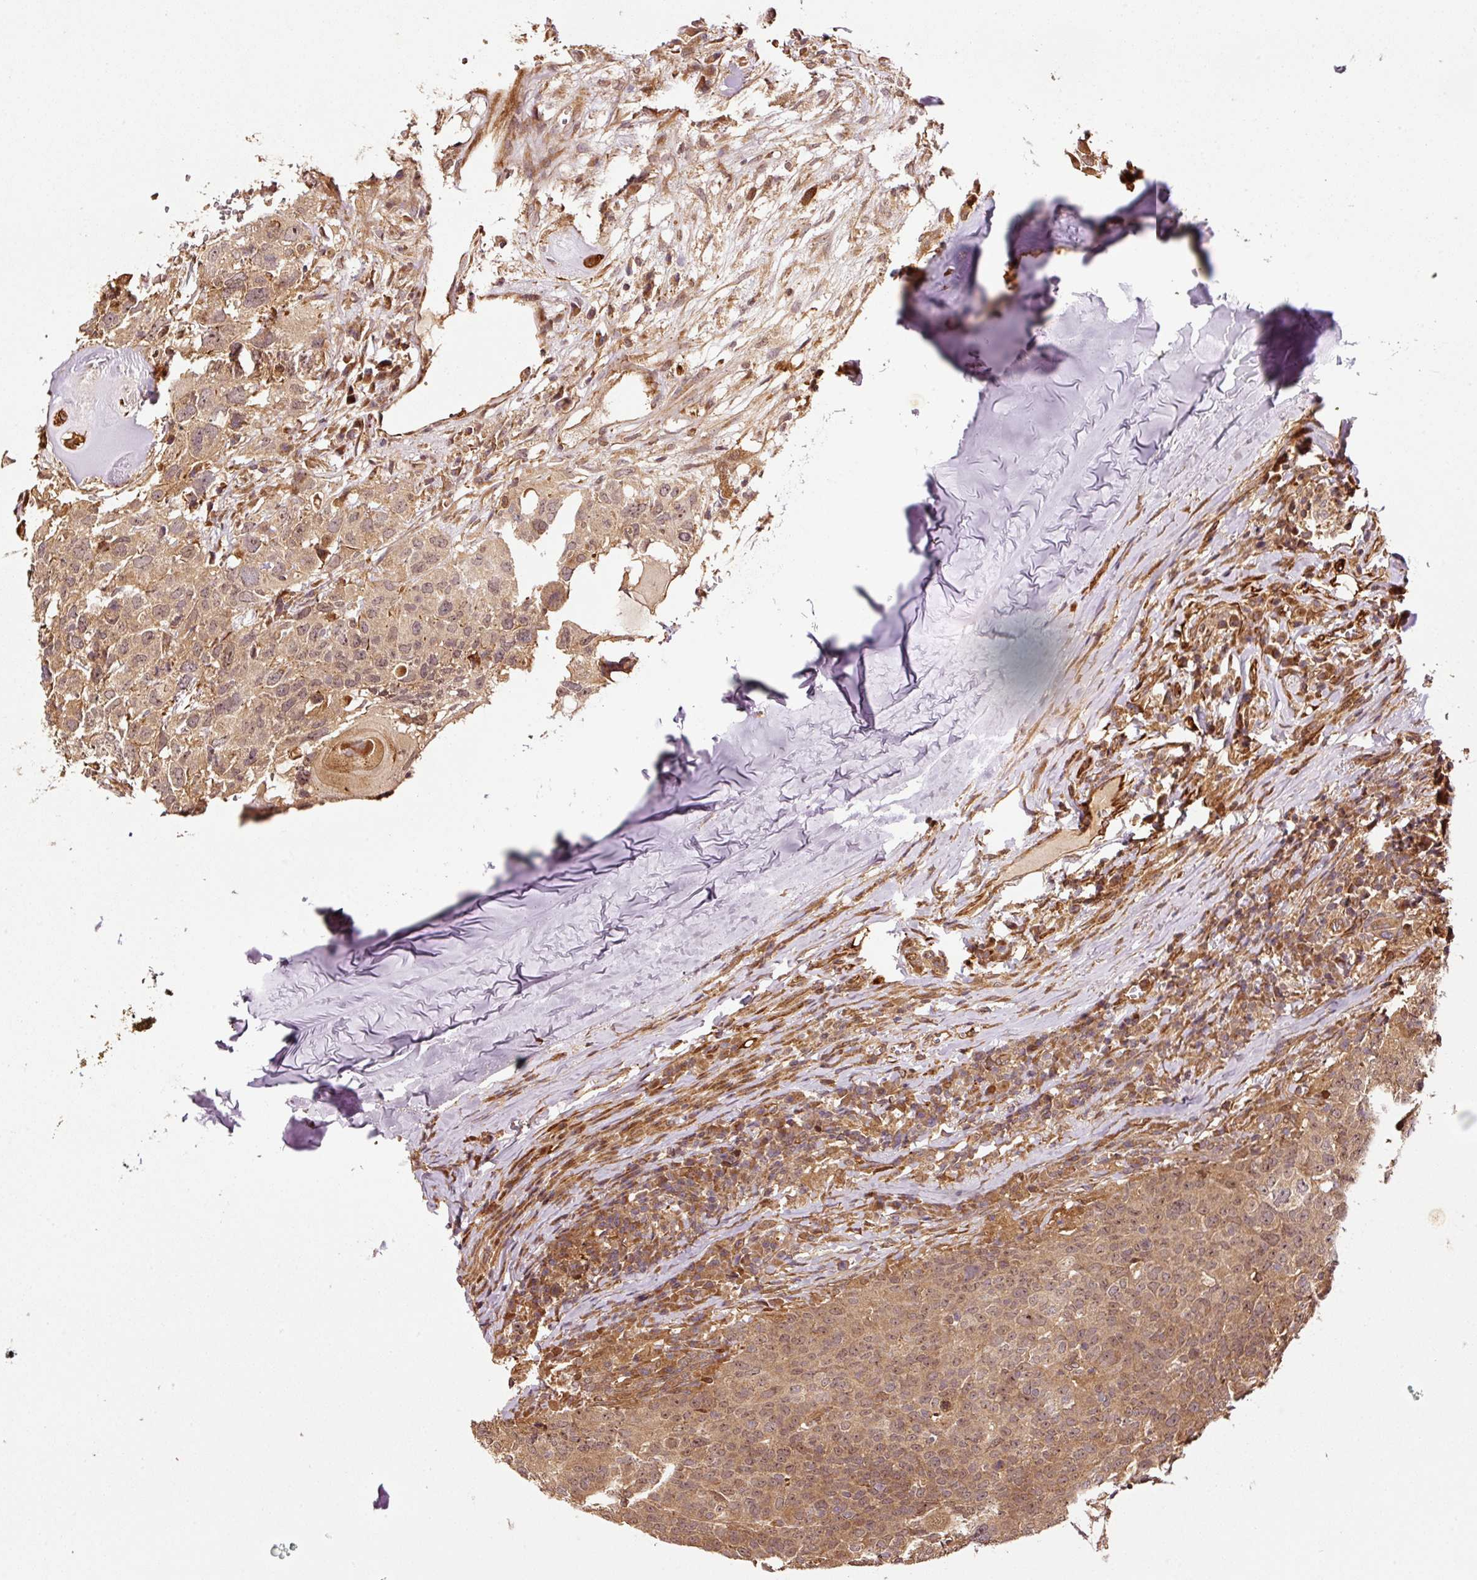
{"staining": {"intensity": "moderate", "quantity": ">75%", "location": "cytoplasmic/membranous,nuclear"}, "tissue": "head and neck cancer", "cell_type": "Tumor cells", "image_type": "cancer", "snomed": [{"axis": "morphology", "description": "Normal tissue, NOS"}, {"axis": "morphology", "description": "Squamous cell carcinoma, NOS"}, {"axis": "topography", "description": "Skeletal muscle"}, {"axis": "topography", "description": "Vascular tissue"}, {"axis": "topography", "description": "Peripheral nerve tissue"}, {"axis": "topography", "description": "Head-Neck"}], "caption": "Head and neck cancer stained for a protein demonstrates moderate cytoplasmic/membranous and nuclear positivity in tumor cells.", "gene": "OXER1", "patient": {"sex": "male", "age": 66}}